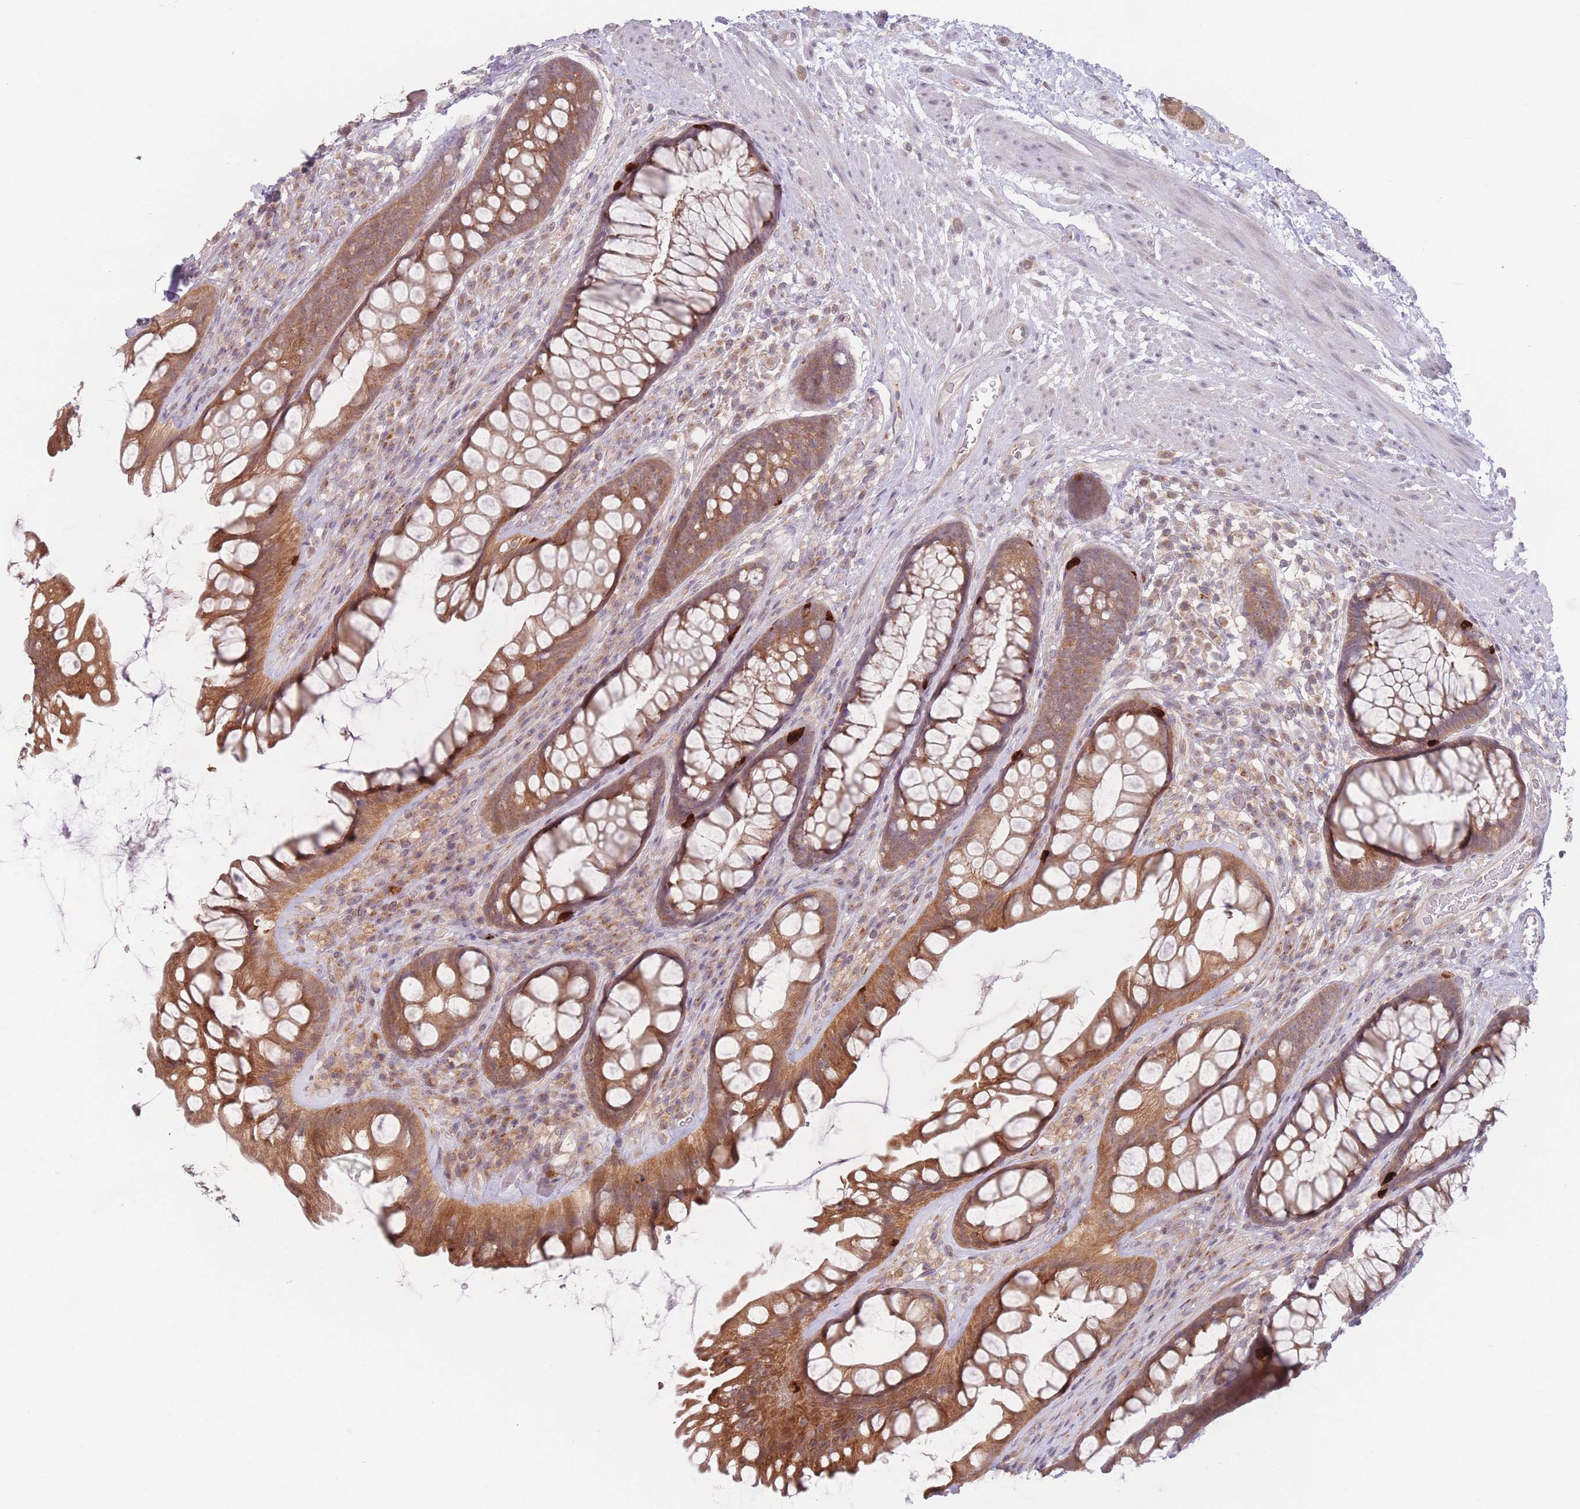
{"staining": {"intensity": "moderate", "quantity": ">75%", "location": "cytoplasmic/membranous"}, "tissue": "rectum", "cell_type": "Glandular cells", "image_type": "normal", "snomed": [{"axis": "morphology", "description": "Normal tissue, NOS"}, {"axis": "topography", "description": "Rectum"}], "caption": "Immunohistochemical staining of benign human rectum demonstrates >75% levels of moderate cytoplasmic/membranous protein staining in about >75% of glandular cells. The staining was performed using DAB (3,3'-diaminobenzidine) to visualize the protein expression in brown, while the nuclei were stained in blue with hematoxylin (Magnification: 20x).", "gene": "PPM1A", "patient": {"sex": "male", "age": 74}}